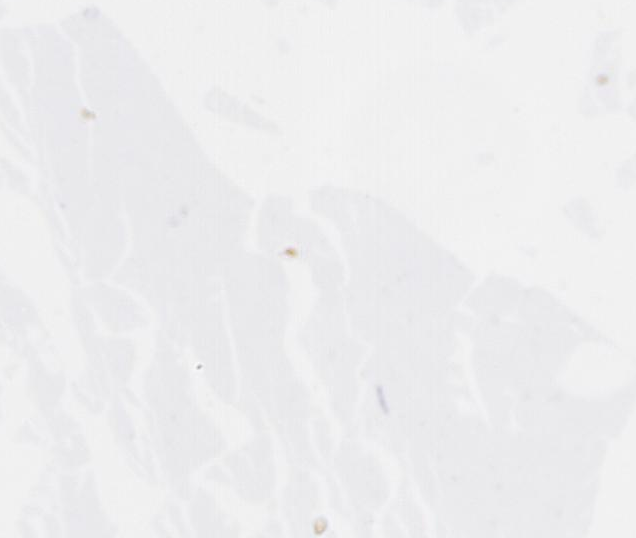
{"staining": {"intensity": "negative", "quantity": "none", "location": "none"}, "tissue": "lymphoma", "cell_type": "Tumor cells", "image_type": "cancer", "snomed": [{"axis": "morphology", "description": "Malignant lymphoma, non-Hodgkin's type, Low grade"}, {"axis": "topography", "description": "Spleen"}], "caption": "IHC of human lymphoma shows no positivity in tumor cells.", "gene": "PON1", "patient": {"sex": "male", "age": 80}}